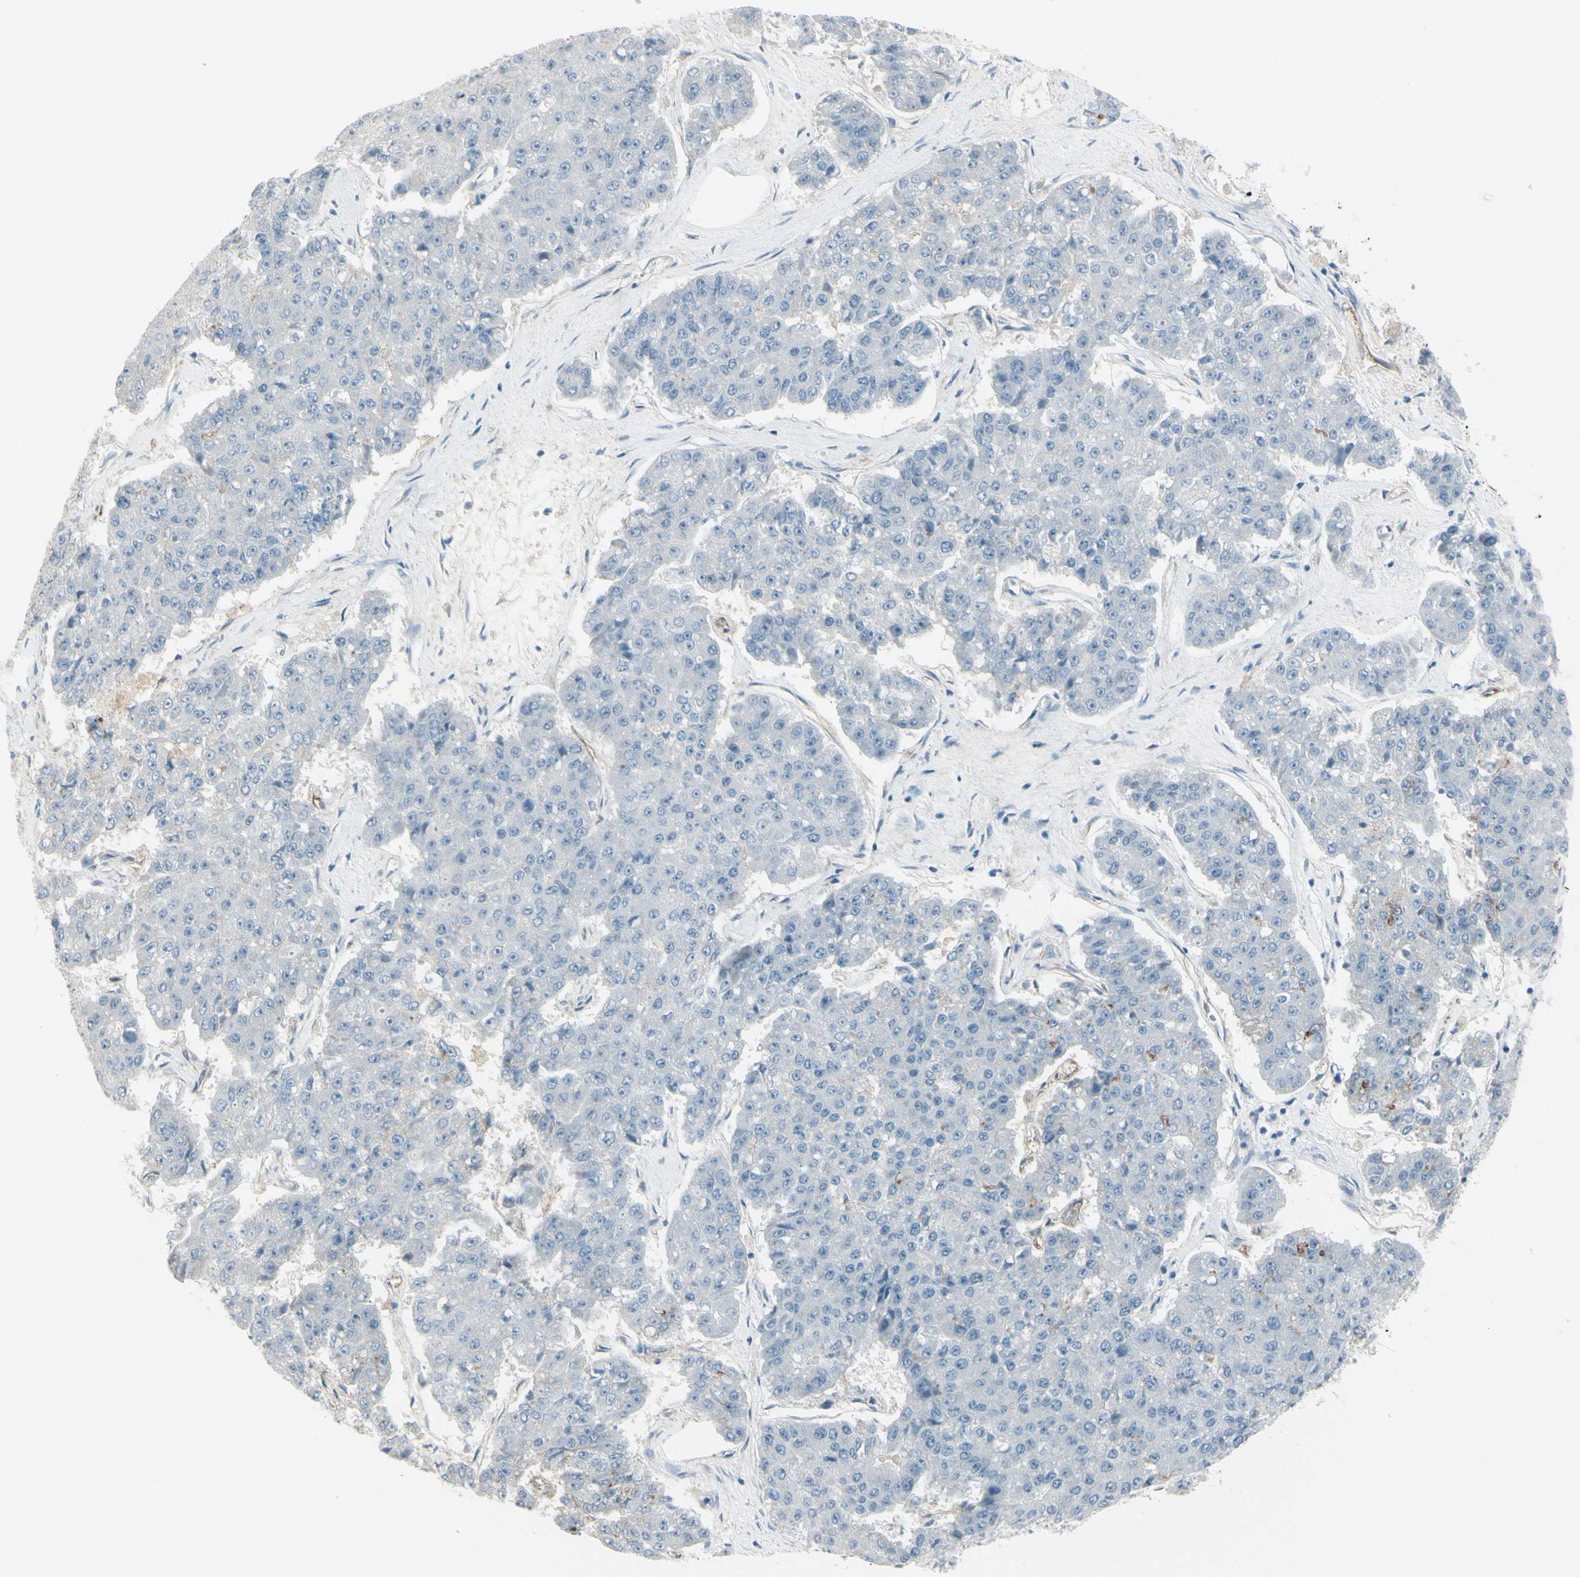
{"staining": {"intensity": "negative", "quantity": "none", "location": "none"}, "tissue": "pancreatic cancer", "cell_type": "Tumor cells", "image_type": "cancer", "snomed": [{"axis": "morphology", "description": "Adenocarcinoma, NOS"}, {"axis": "topography", "description": "Pancreas"}], "caption": "Human pancreatic adenocarcinoma stained for a protein using immunohistochemistry (IHC) reveals no staining in tumor cells.", "gene": "GPR34", "patient": {"sex": "male", "age": 50}}